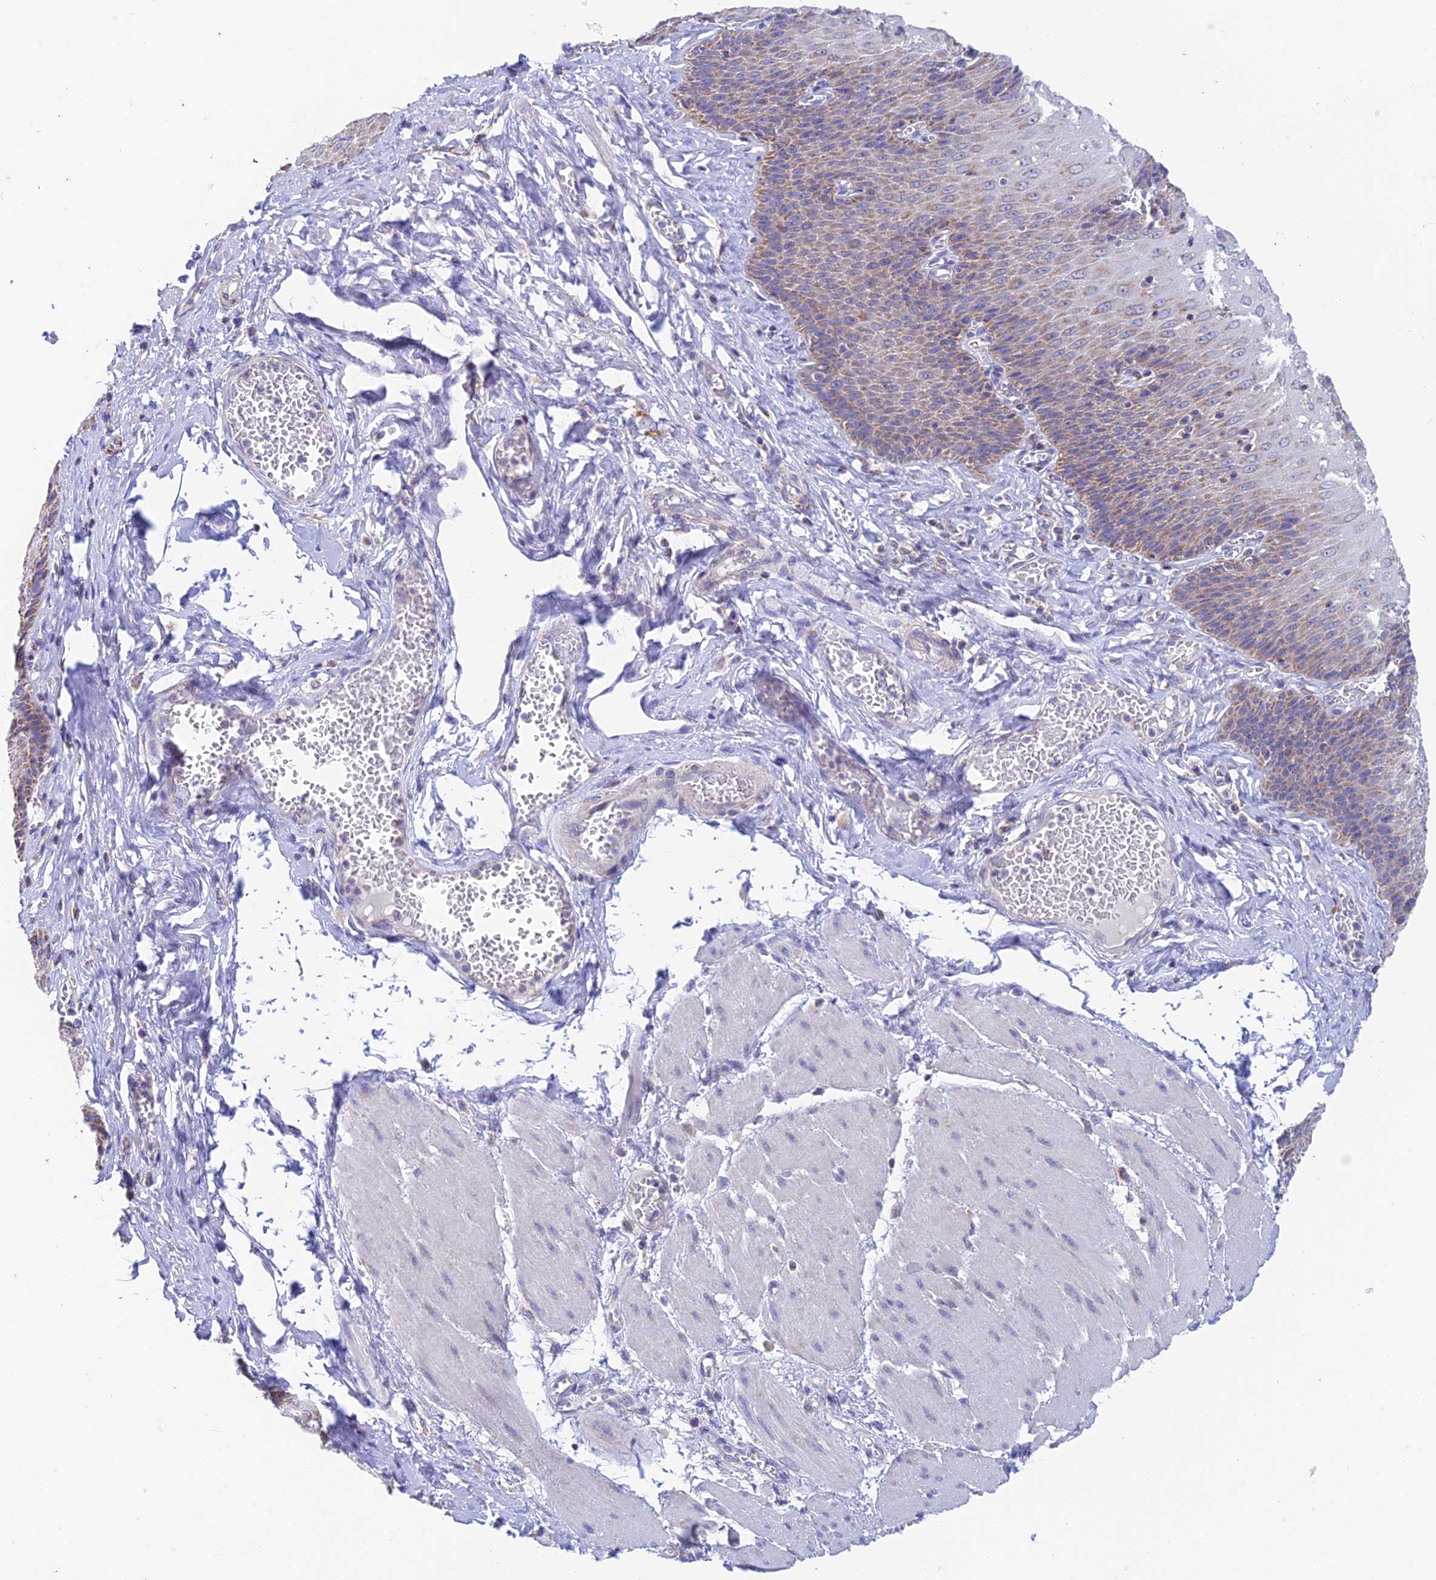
{"staining": {"intensity": "moderate", "quantity": "25%-75%", "location": "cytoplasmic/membranous"}, "tissue": "esophagus", "cell_type": "Squamous epithelial cells", "image_type": "normal", "snomed": [{"axis": "morphology", "description": "Normal tissue, NOS"}, {"axis": "topography", "description": "Esophagus"}], "caption": "Brown immunohistochemical staining in normal human esophagus shows moderate cytoplasmic/membranous staining in about 25%-75% of squamous epithelial cells. Immunohistochemistry stains the protein of interest in brown and the nuclei are stained blue.", "gene": "ZNF181", "patient": {"sex": "male", "age": 60}}